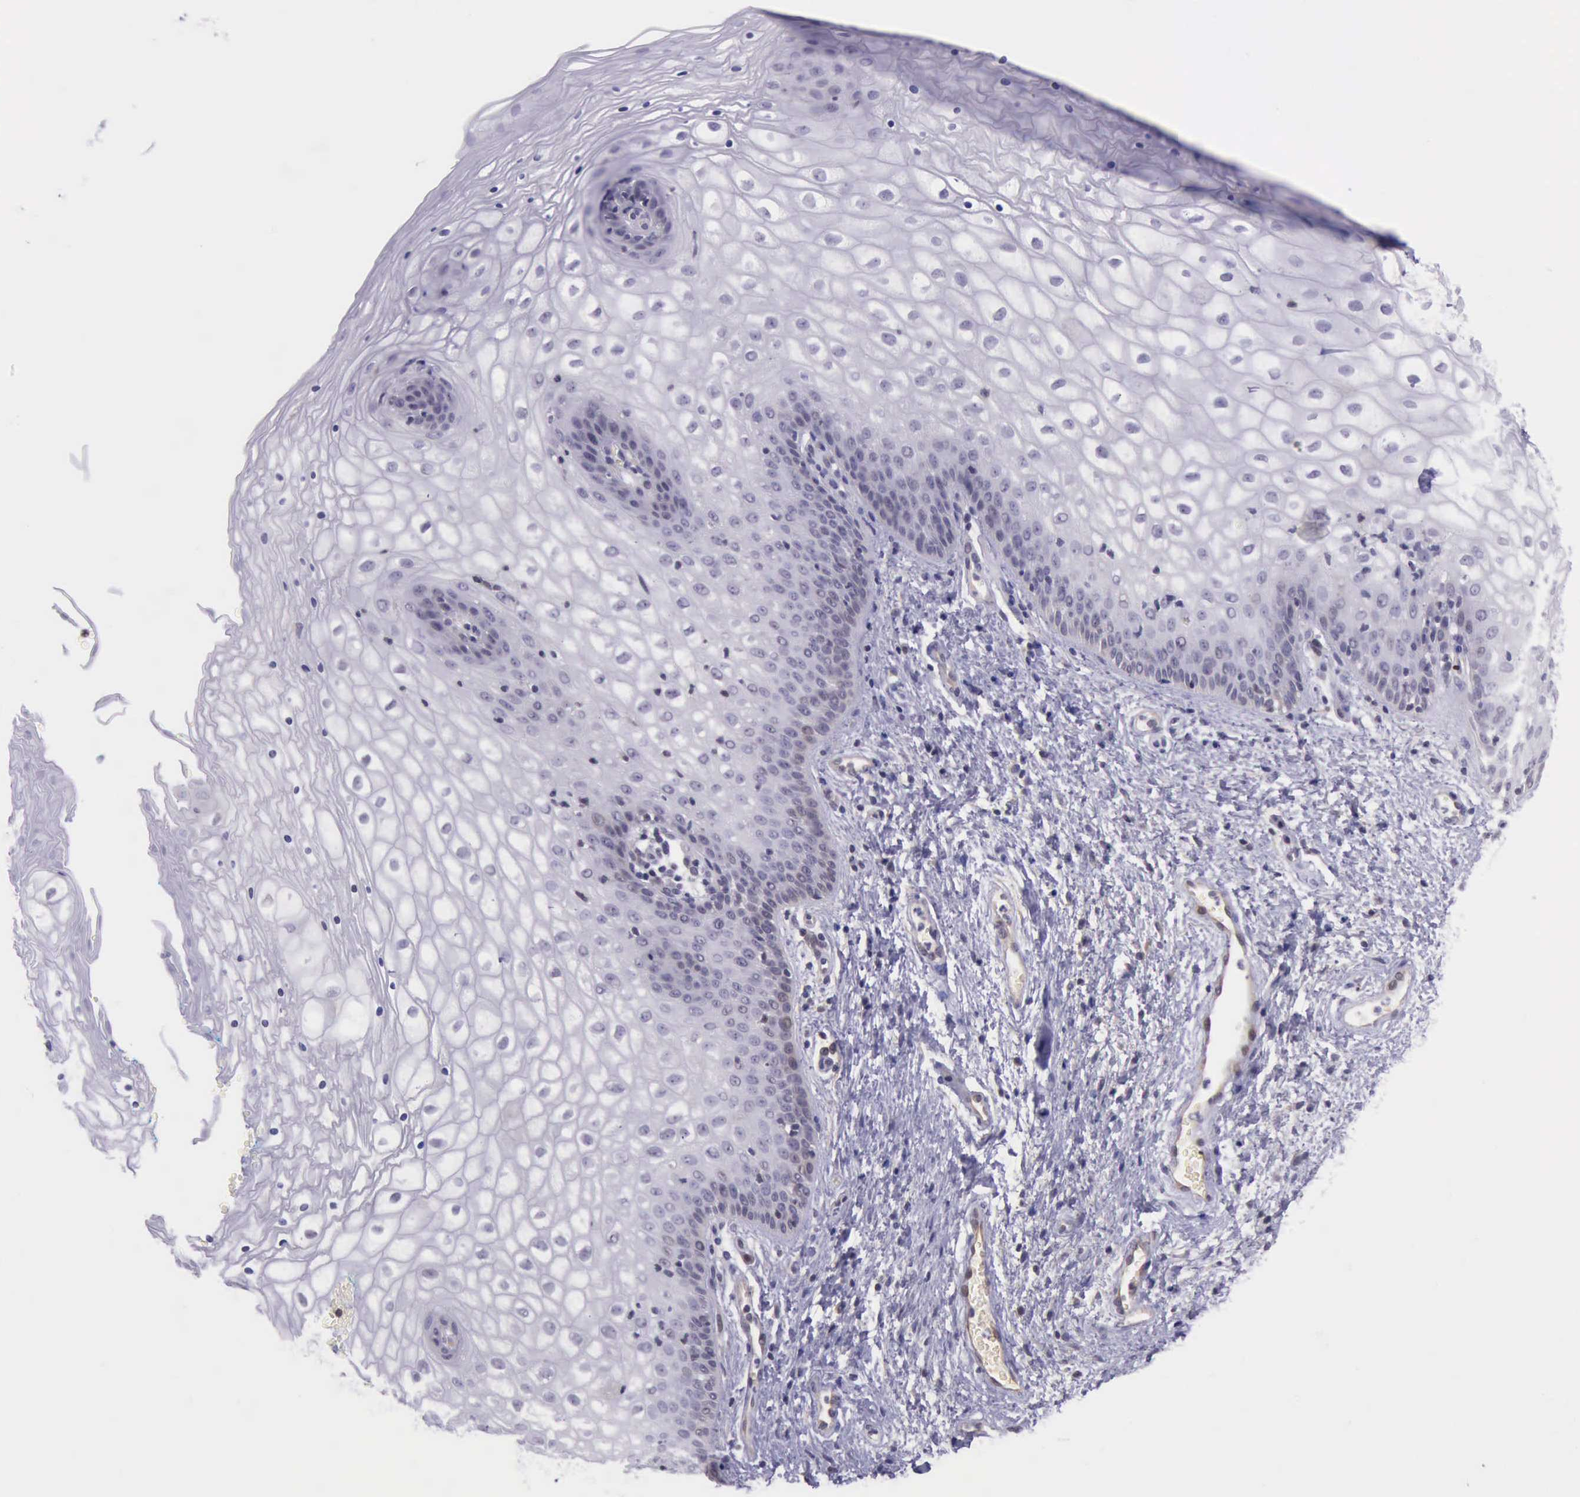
{"staining": {"intensity": "negative", "quantity": "none", "location": "none"}, "tissue": "vagina", "cell_type": "Squamous epithelial cells", "image_type": "normal", "snomed": [{"axis": "morphology", "description": "Normal tissue, NOS"}, {"axis": "topography", "description": "Vagina"}], "caption": "The immunohistochemistry photomicrograph has no significant staining in squamous epithelial cells of vagina.", "gene": "PARP1", "patient": {"sex": "female", "age": 34}}